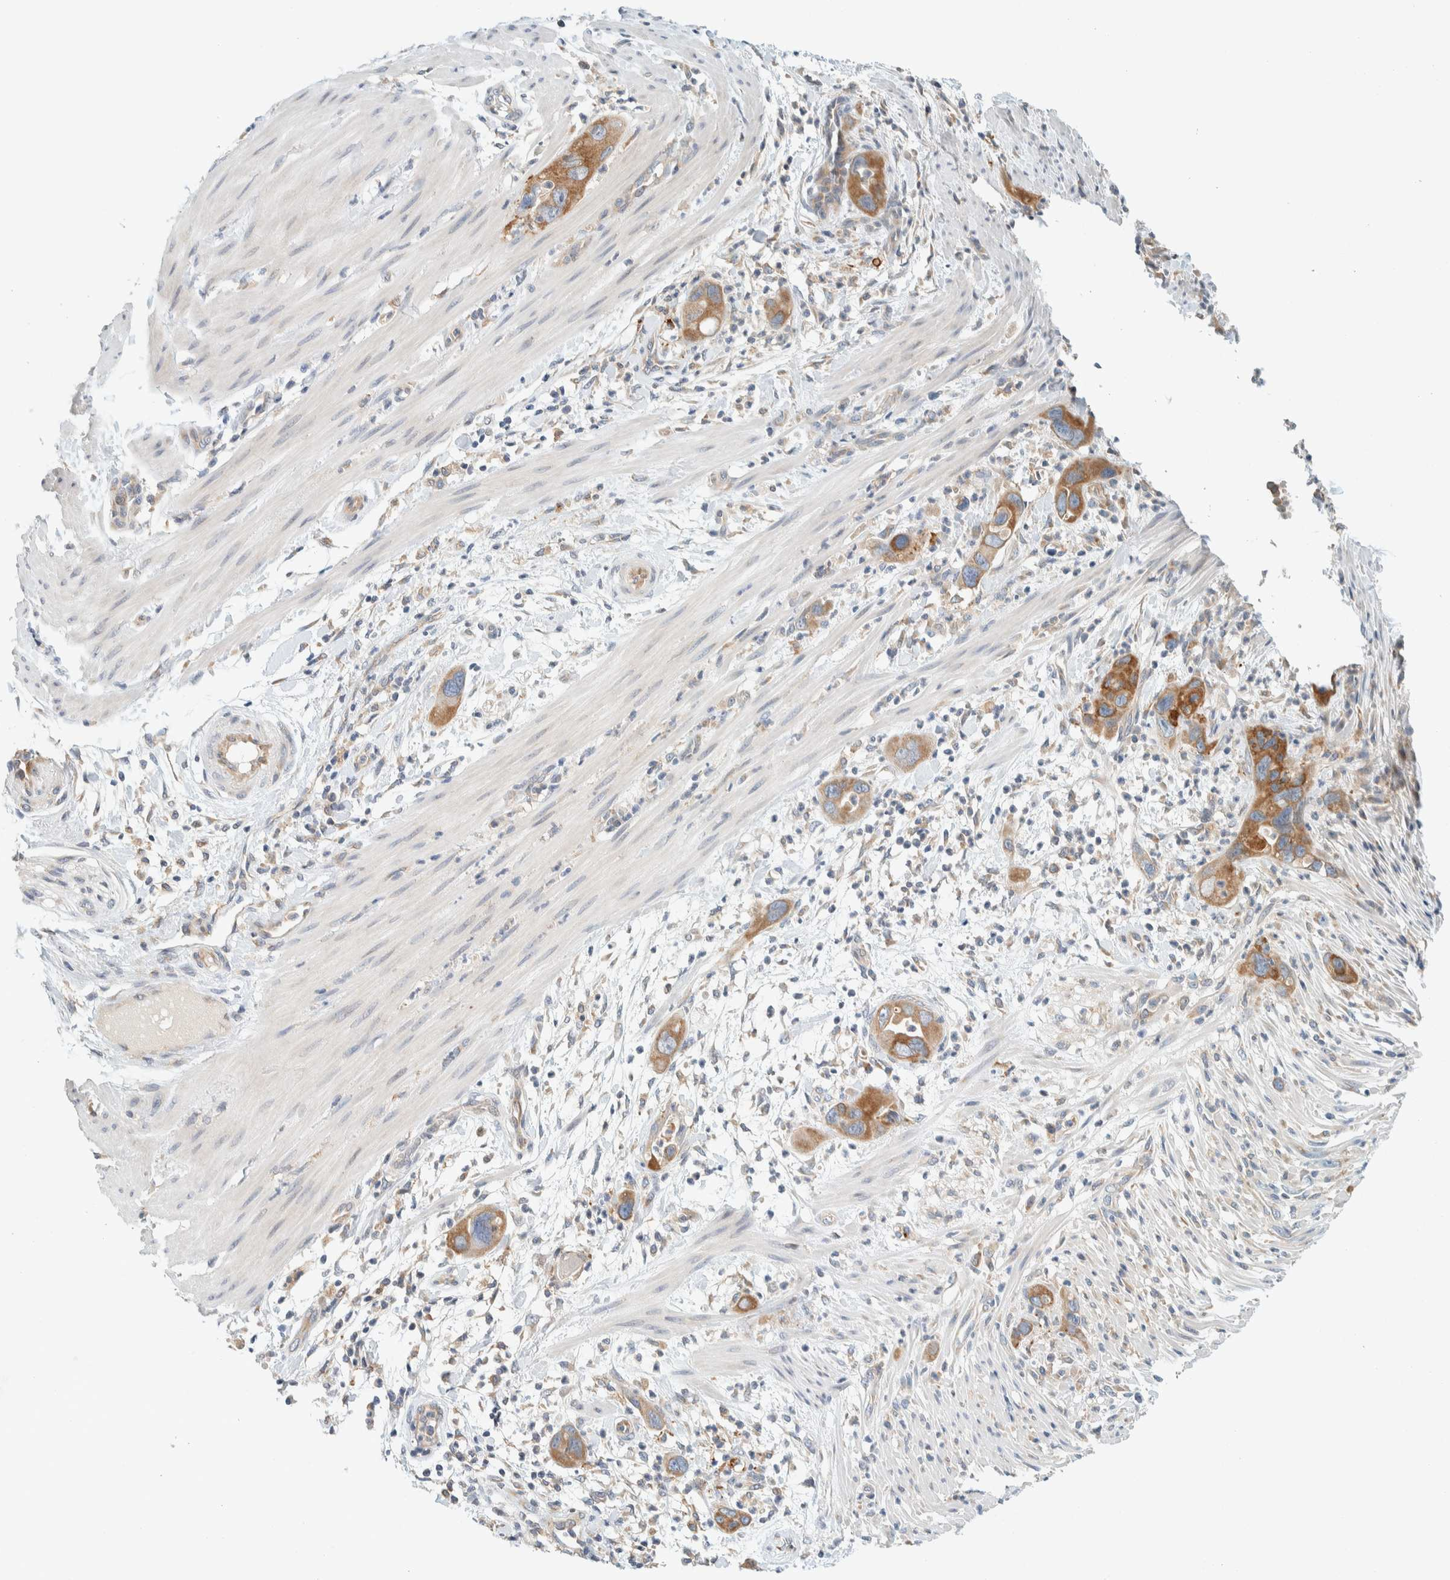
{"staining": {"intensity": "strong", "quantity": ">75%", "location": "cytoplasmic/membranous"}, "tissue": "pancreatic cancer", "cell_type": "Tumor cells", "image_type": "cancer", "snomed": [{"axis": "morphology", "description": "Adenocarcinoma, NOS"}, {"axis": "topography", "description": "Pancreas"}], "caption": "A histopathology image showing strong cytoplasmic/membranous expression in about >75% of tumor cells in pancreatic adenocarcinoma, as visualized by brown immunohistochemical staining.", "gene": "SUMF2", "patient": {"sex": "female", "age": 71}}